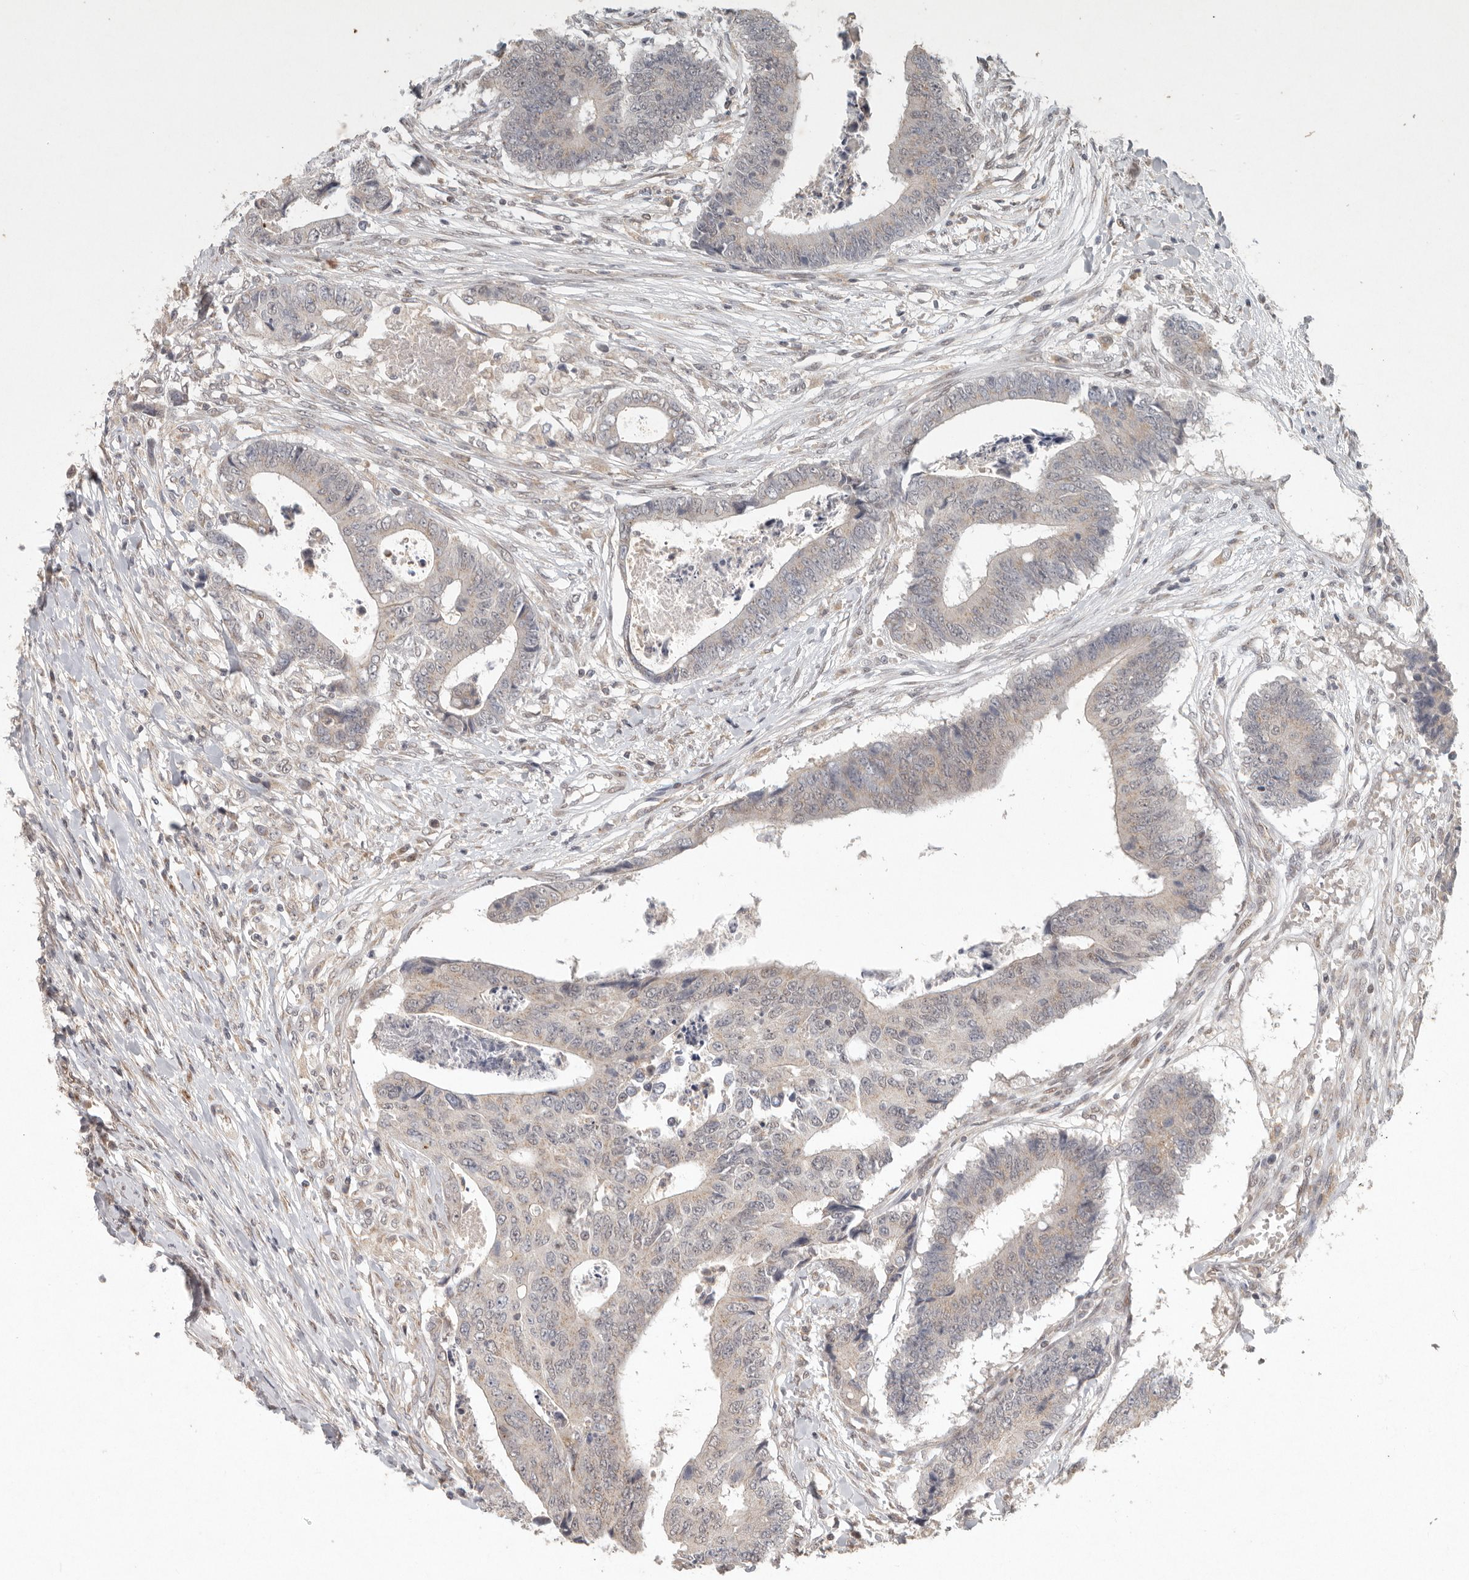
{"staining": {"intensity": "negative", "quantity": "none", "location": "none"}, "tissue": "colorectal cancer", "cell_type": "Tumor cells", "image_type": "cancer", "snomed": [{"axis": "morphology", "description": "Adenocarcinoma, NOS"}, {"axis": "topography", "description": "Rectum"}], "caption": "Immunohistochemical staining of colorectal adenocarcinoma shows no significant staining in tumor cells.", "gene": "LRRC75A", "patient": {"sex": "male", "age": 84}}